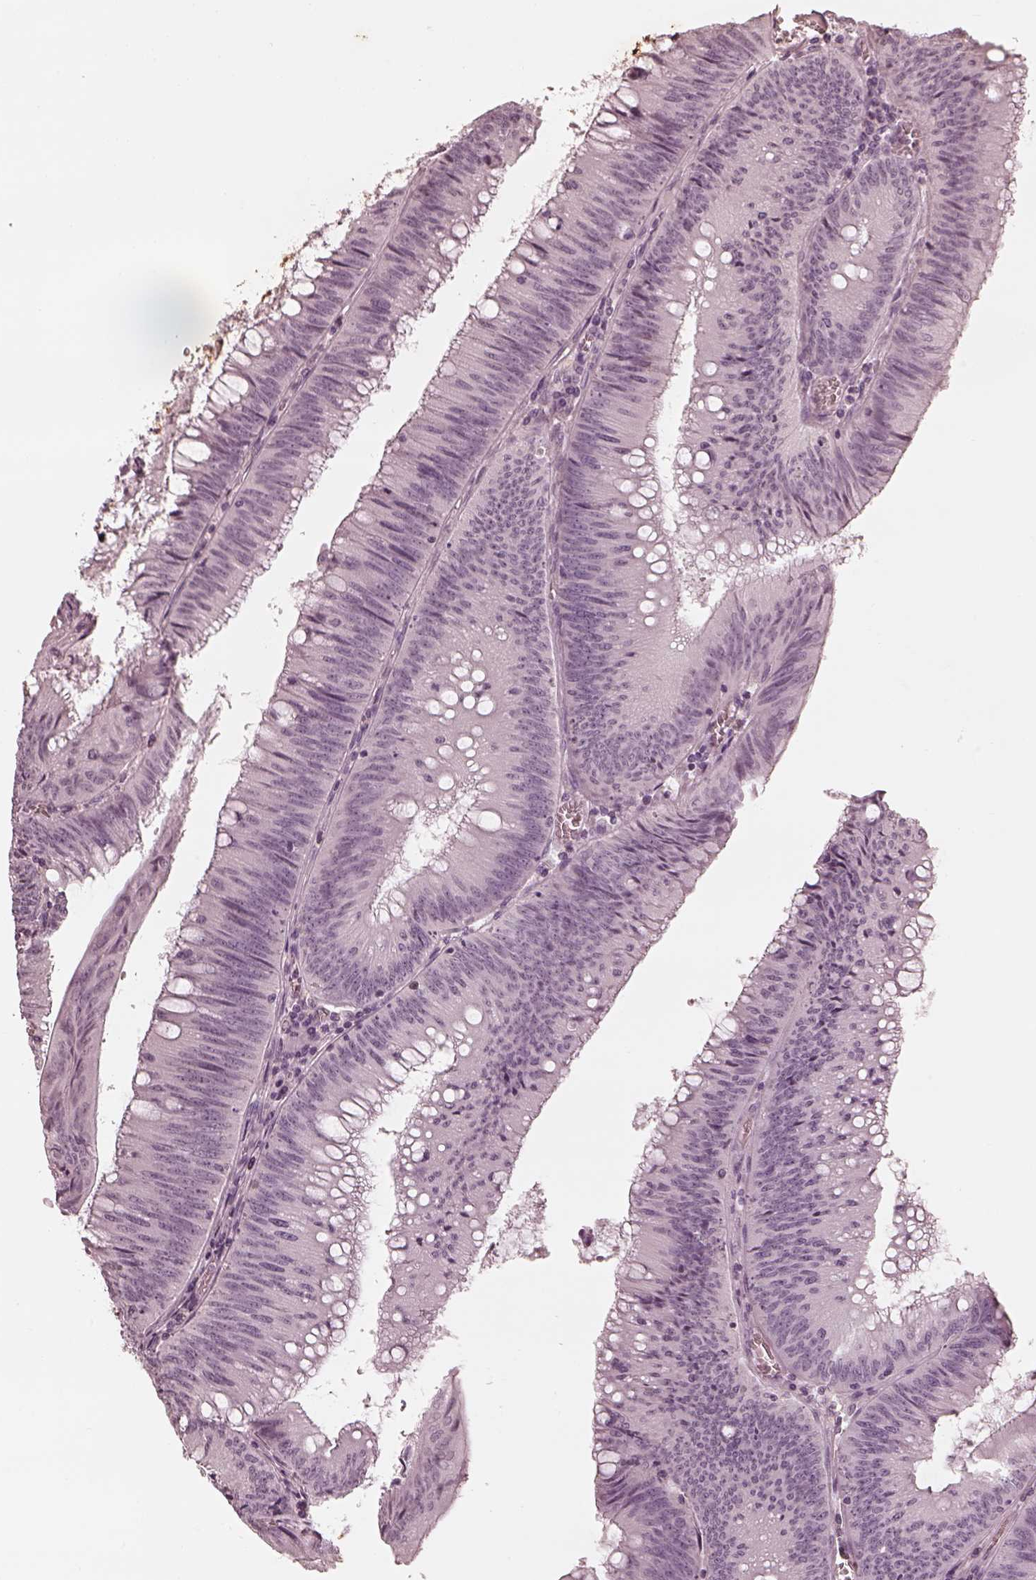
{"staining": {"intensity": "negative", "quantity": "none", "location": "none"}, "tissue": "colorectal cancer", "cell_type": "Tumor cells", "image_type": "cancer", "snomed": [{"axis": "morphology", "description": "Adenocarcinoma, NOS"}, {"axis": "topography", "description": "Rectum"}], "caption": "Photomicrograph shows no significant protein expression in tumor cells of colorectal cancer (adenocarcinoma).", "gene": "ADRB3", "patient": {"sex": "female", "age": 72}}